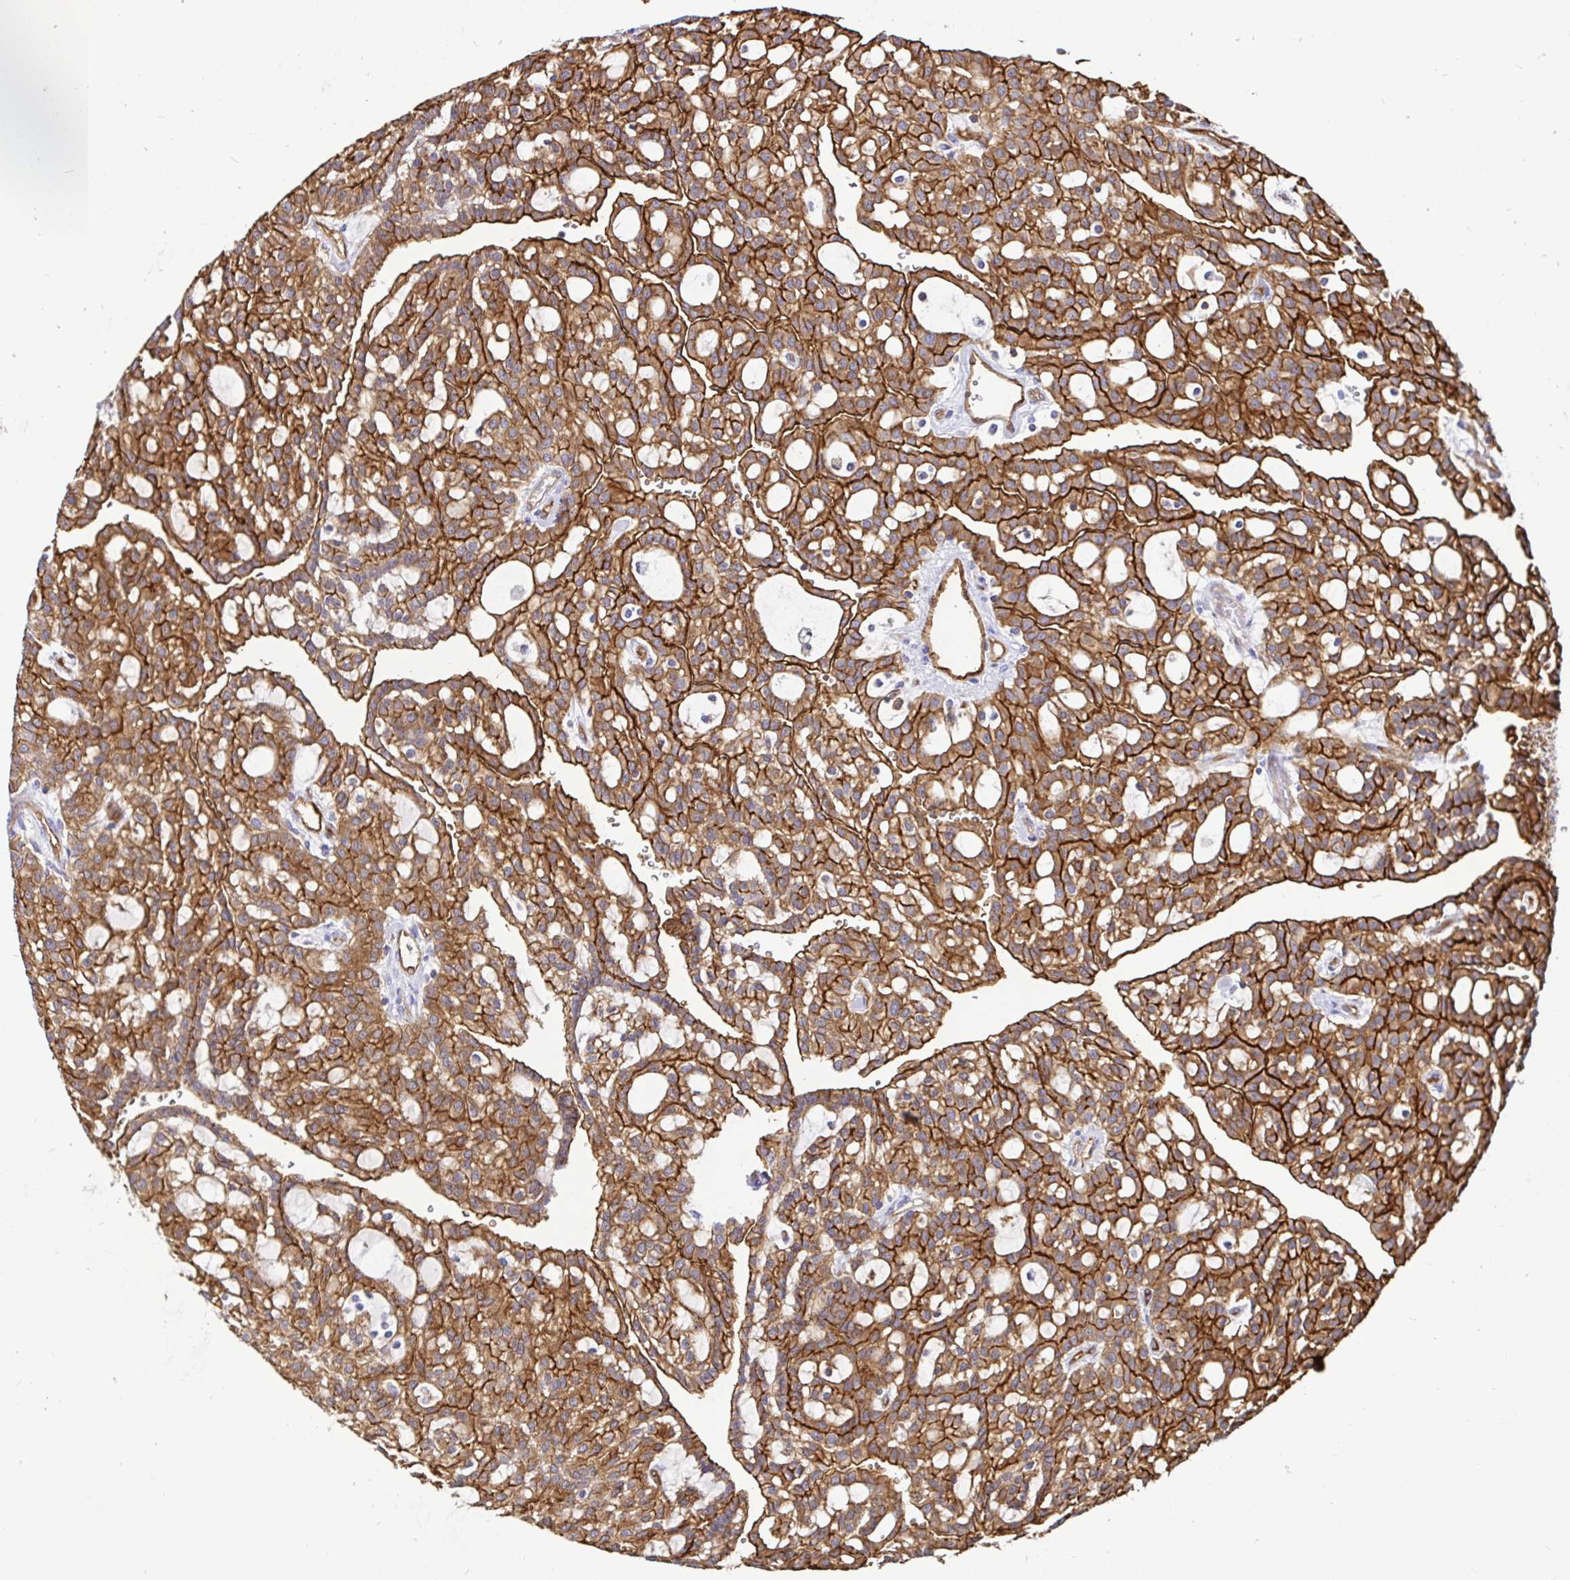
{"staining": {"intensity": "strong", "quantity": ">75%", "location": "cytoplasmic/membranous"}, "tissue": "renal cancer", "cell_type": "Tumor cells", "image_type": "cancer", "snomed": [{"axis": "morphology", "description": "Adenocarcinoma, NOS"}, {"axis": "topography", "description": "Kidney"}], "caption": "Strong cytoplasmic/membranous protein positivity is present in approximately >75% of tumor cells in renal cancer.", "gene": "ANXA2", "patient": {"sex": "male", "age": 63}}